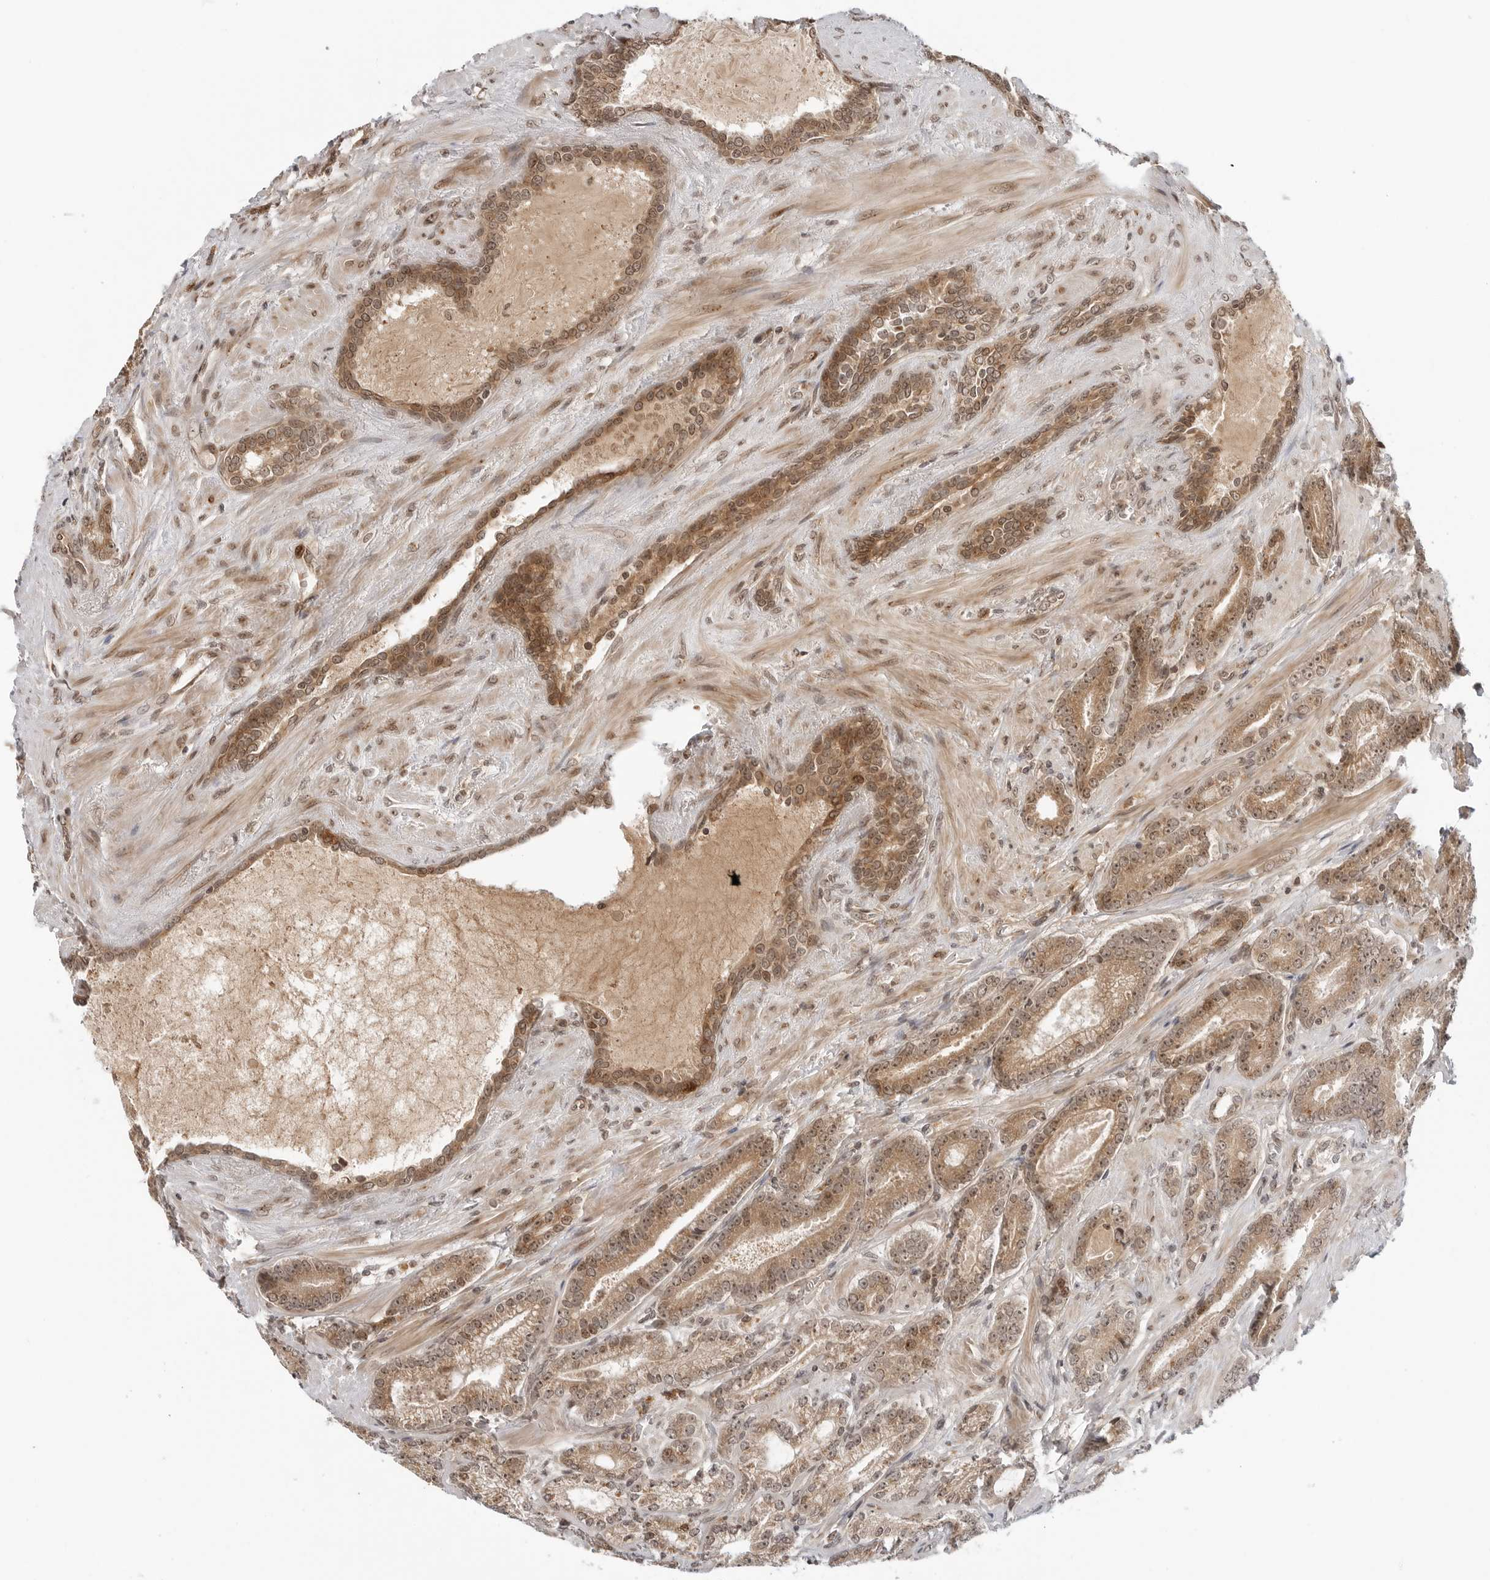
{"staining": {"intensity": "moderate", "quantity": ">75%", "location": "cytoplasmic/membranous,nuclear"}, "tissue": "prostate cancer", "cell_type": "Tumor cells", "image_type": "cancer", "snomed": [{"axis": "morphology", "description": "Adenocarcinoma, High grade"}, {"axis": "topography", "description": "Prostate"}], "caption": "Immunohistochemistry micrograph of human prostate cancer (high-grade adenocarcinoma) stained for a protein (brown), which demonstrates medium levels of moderate cytoplasmic/membranous and nuclear expression in about >75% of tumor cells.", "gene": "TIPRL", "patient": {"sex": "male", "age": 73}}